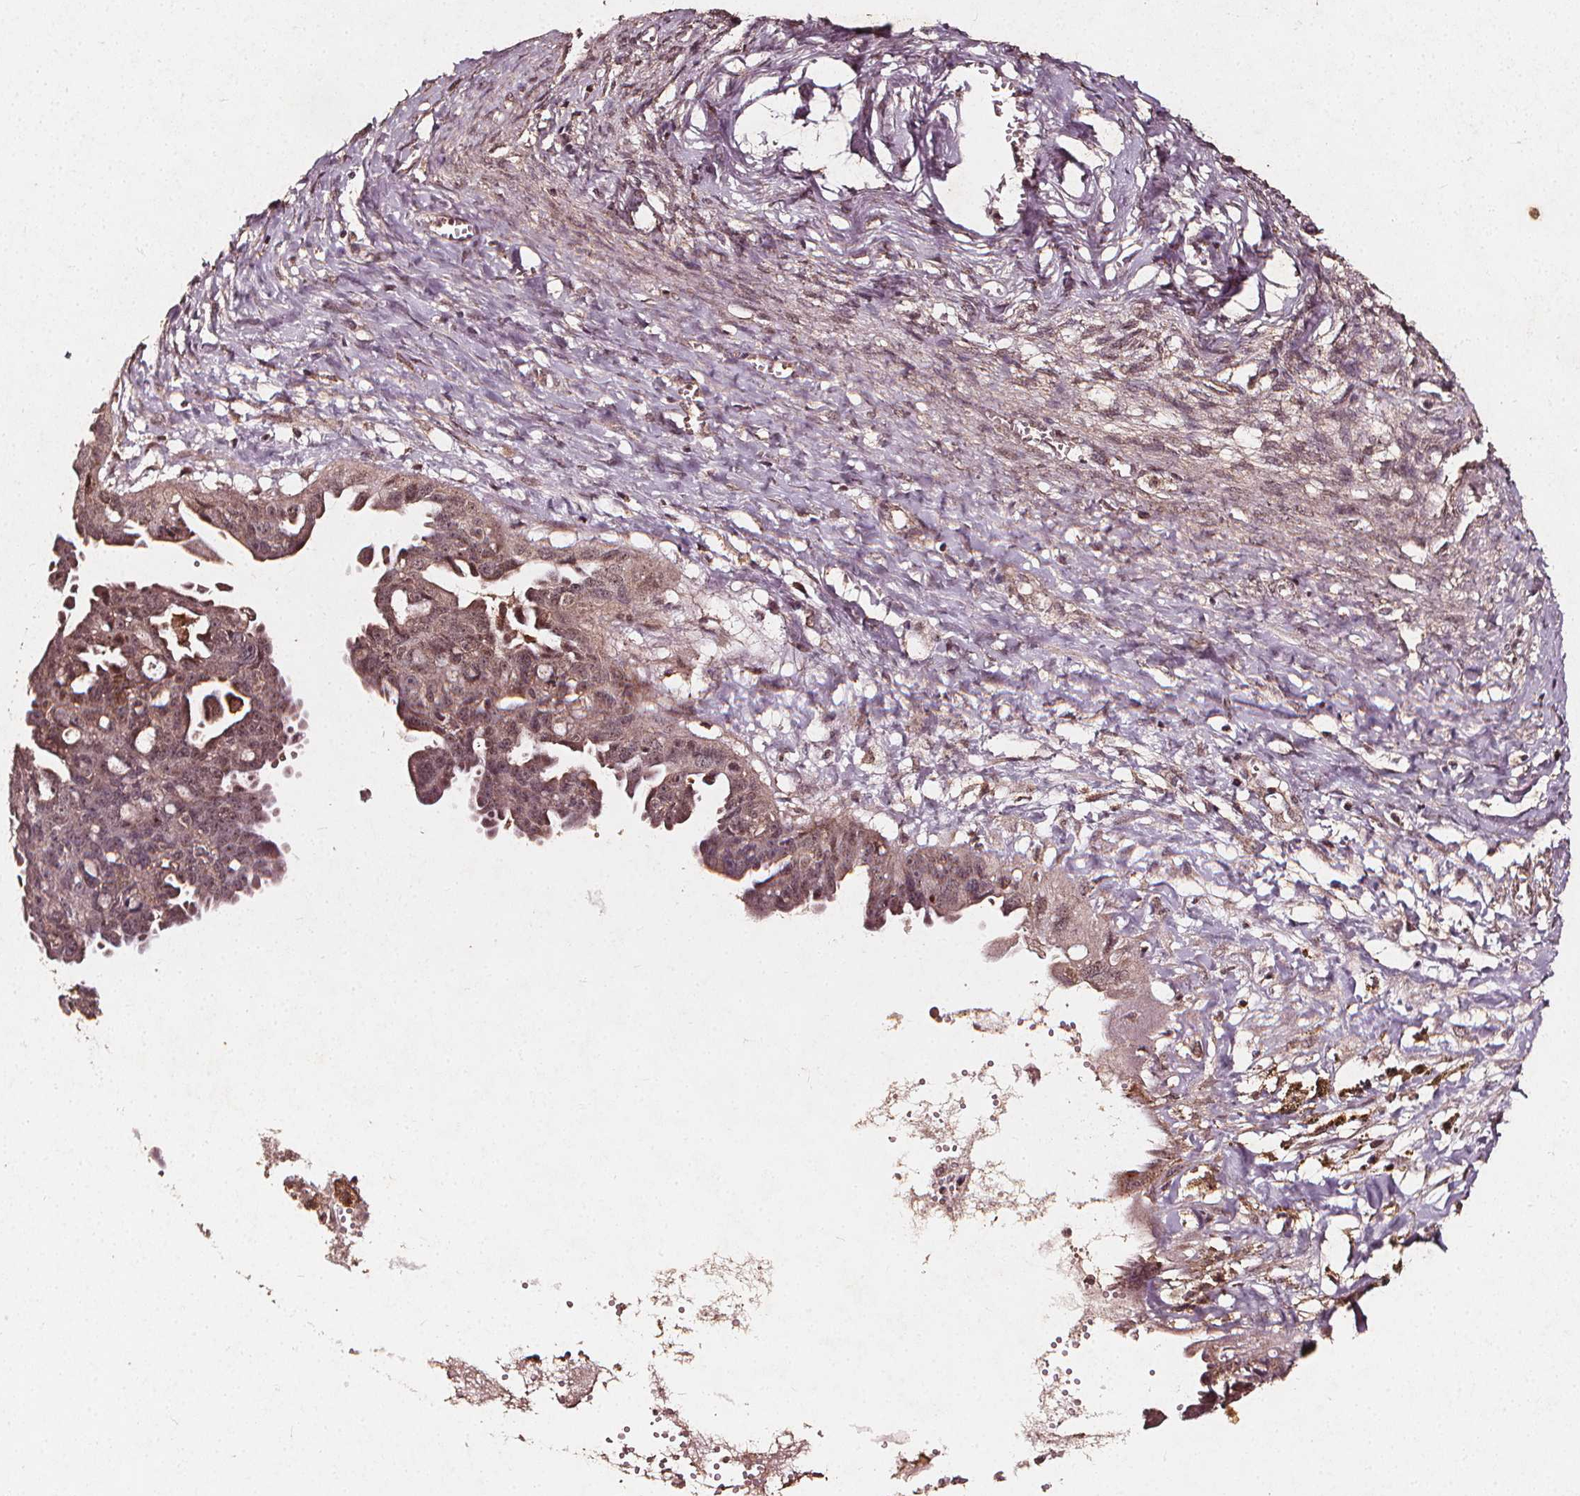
{"staining": {"intensity": "weak", "quantity": "<25%", "location": "cytoplasmic/membranous"}, "tissue": "ovarian cancer", "cell_type": "Tumor cells", "image_type": "cancer", "snomed": [{"axis": "morphology", "description": "Carcinoma, endometroid"}, {"axis": "topography", "description": "Ovary"}], "caption": "Tumor cells are negative for protein expression in human ovarian endometroid carcinoma.", "gene": "ABCA1", "patient": {"sex": "female", "age": 70}}